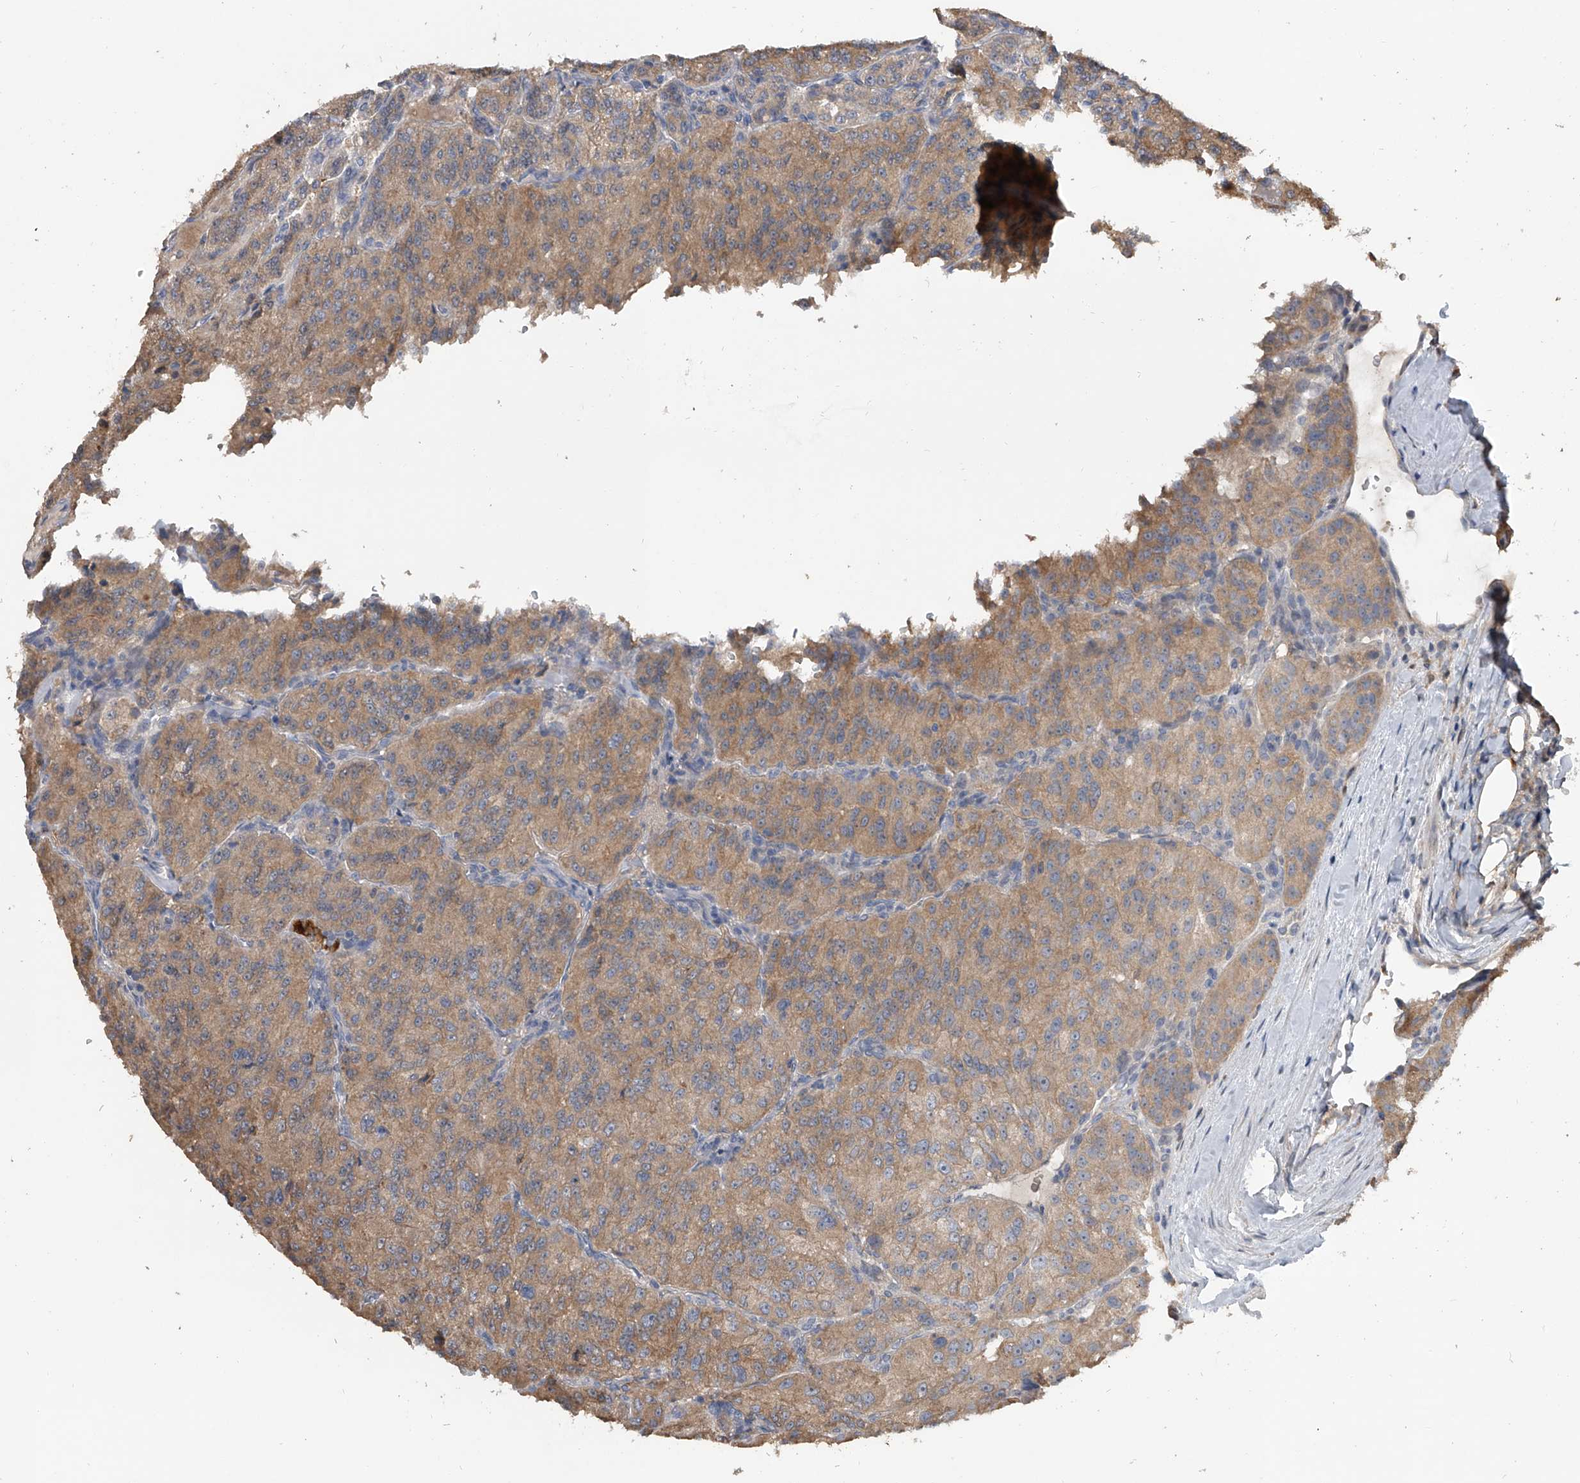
{"staining": {"intensity": "moderate", "quantity": "25%-75%", "location": "cytoplasmic/membranous"}, "tissue": "renal cancer", "cell_type": "Tumor cells", "image_type": "cancer", "snomed": [{"axis": "morphology", "description": "Adenocarcinoma, NOS"}, {"axis": "topography", "description": "Kidney"}], "caption": "IHC micrograph of neoplastic tissue: human adenocarcinoma (renal) stained using IHC reveals medium levels of moderate protein expression localized specifically in the cytoplasmic/membranous of tumor cells, appearing as a cytoplasmic/membranous brown color.", "gene": "DOCK9", "patient": {"sex": "female", "age": 63}}